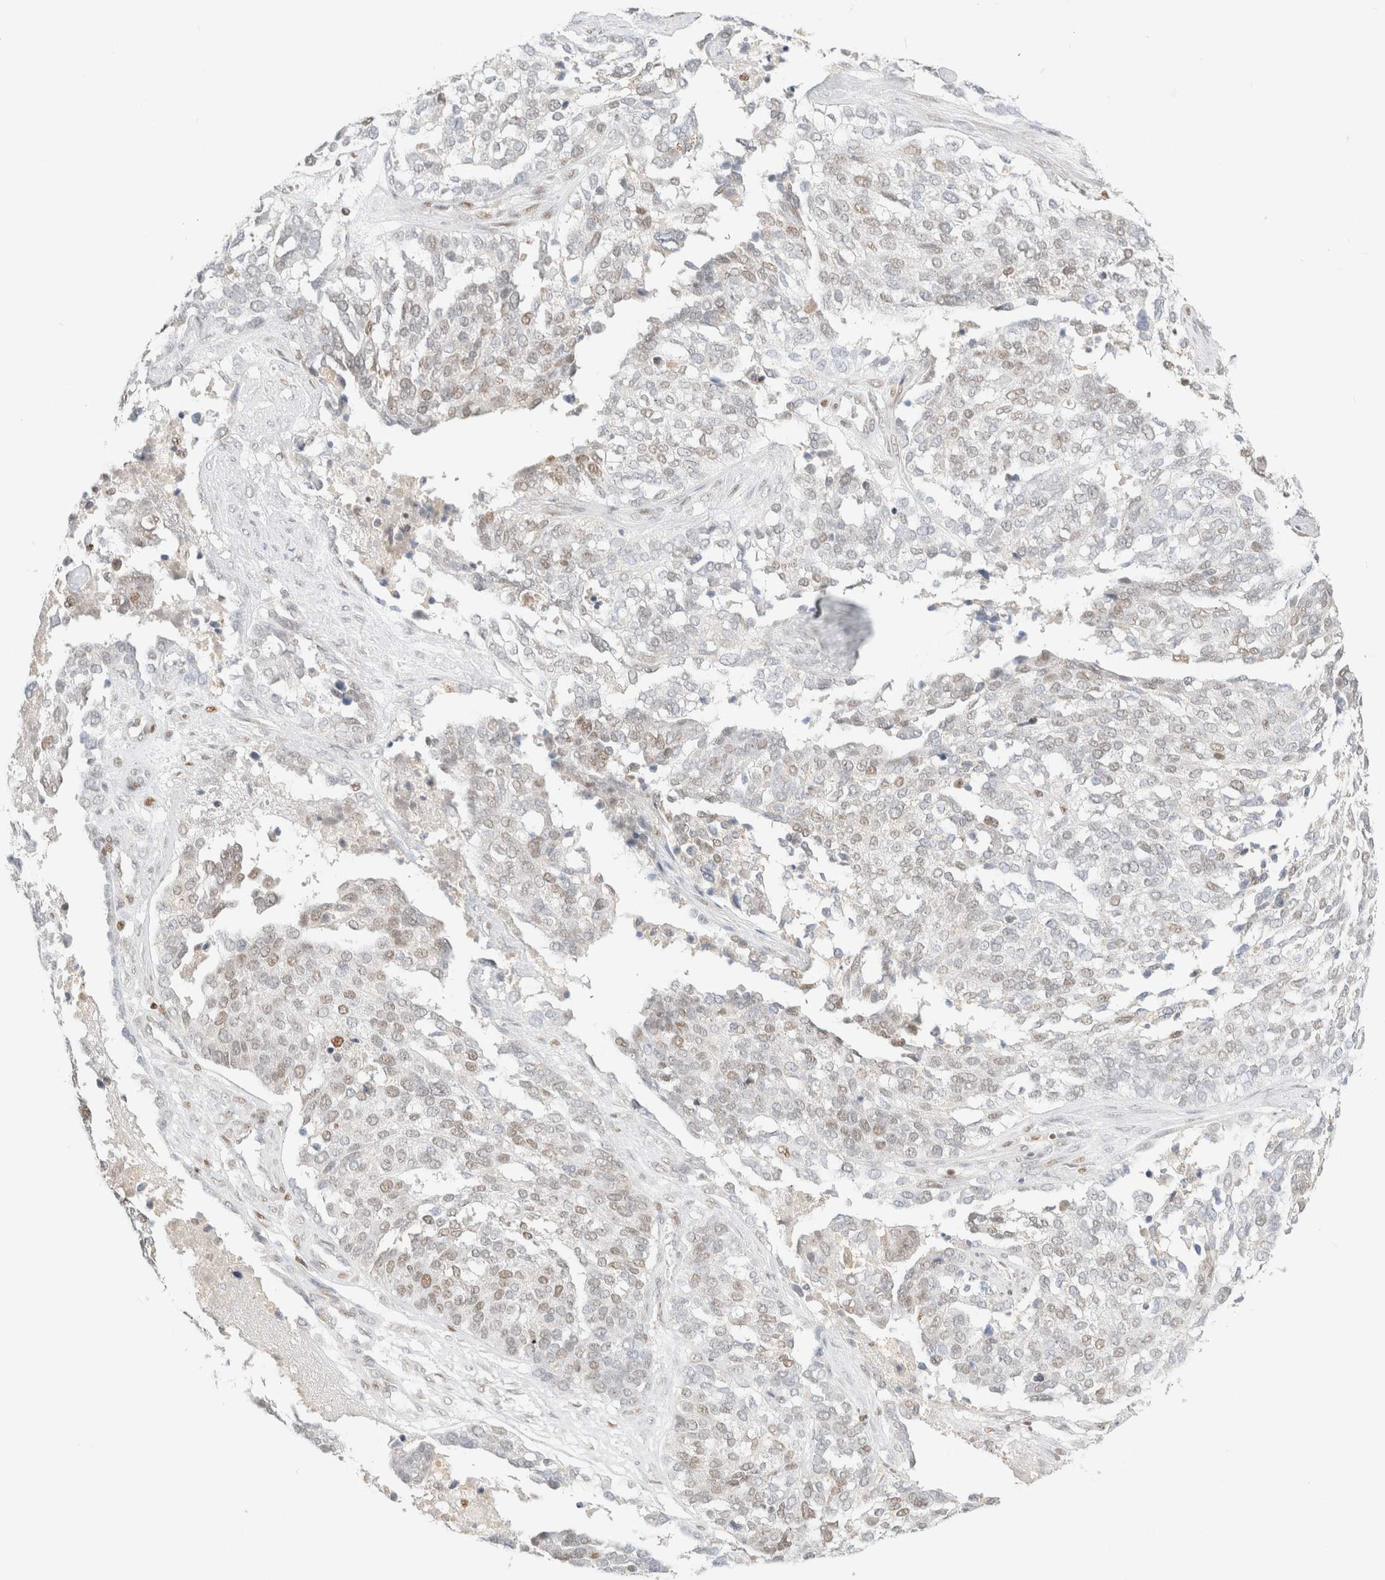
{"staining": {"intensity": "weak", "quantity": "<25%", "location": "nuclear"}, "tissue": "ovarian cancer", "cell_type": "Tumor cells", "image_type": "cancer", "snomed": [{"axis": "morphology", "description": "Cystadenocarcinoma, serous, NOS"}, {"axis": "topography", "description": "Ovary"}], "caption": "High magnification brightfield microscopy of ovarian serous cystadenocarcinoma stained with DAB (brown) and counterstained with hematoxylin (blue): tumor cells show no significant positivity.", "gene": "DDB2", "patient": {"sex": "female", "age": 44}}